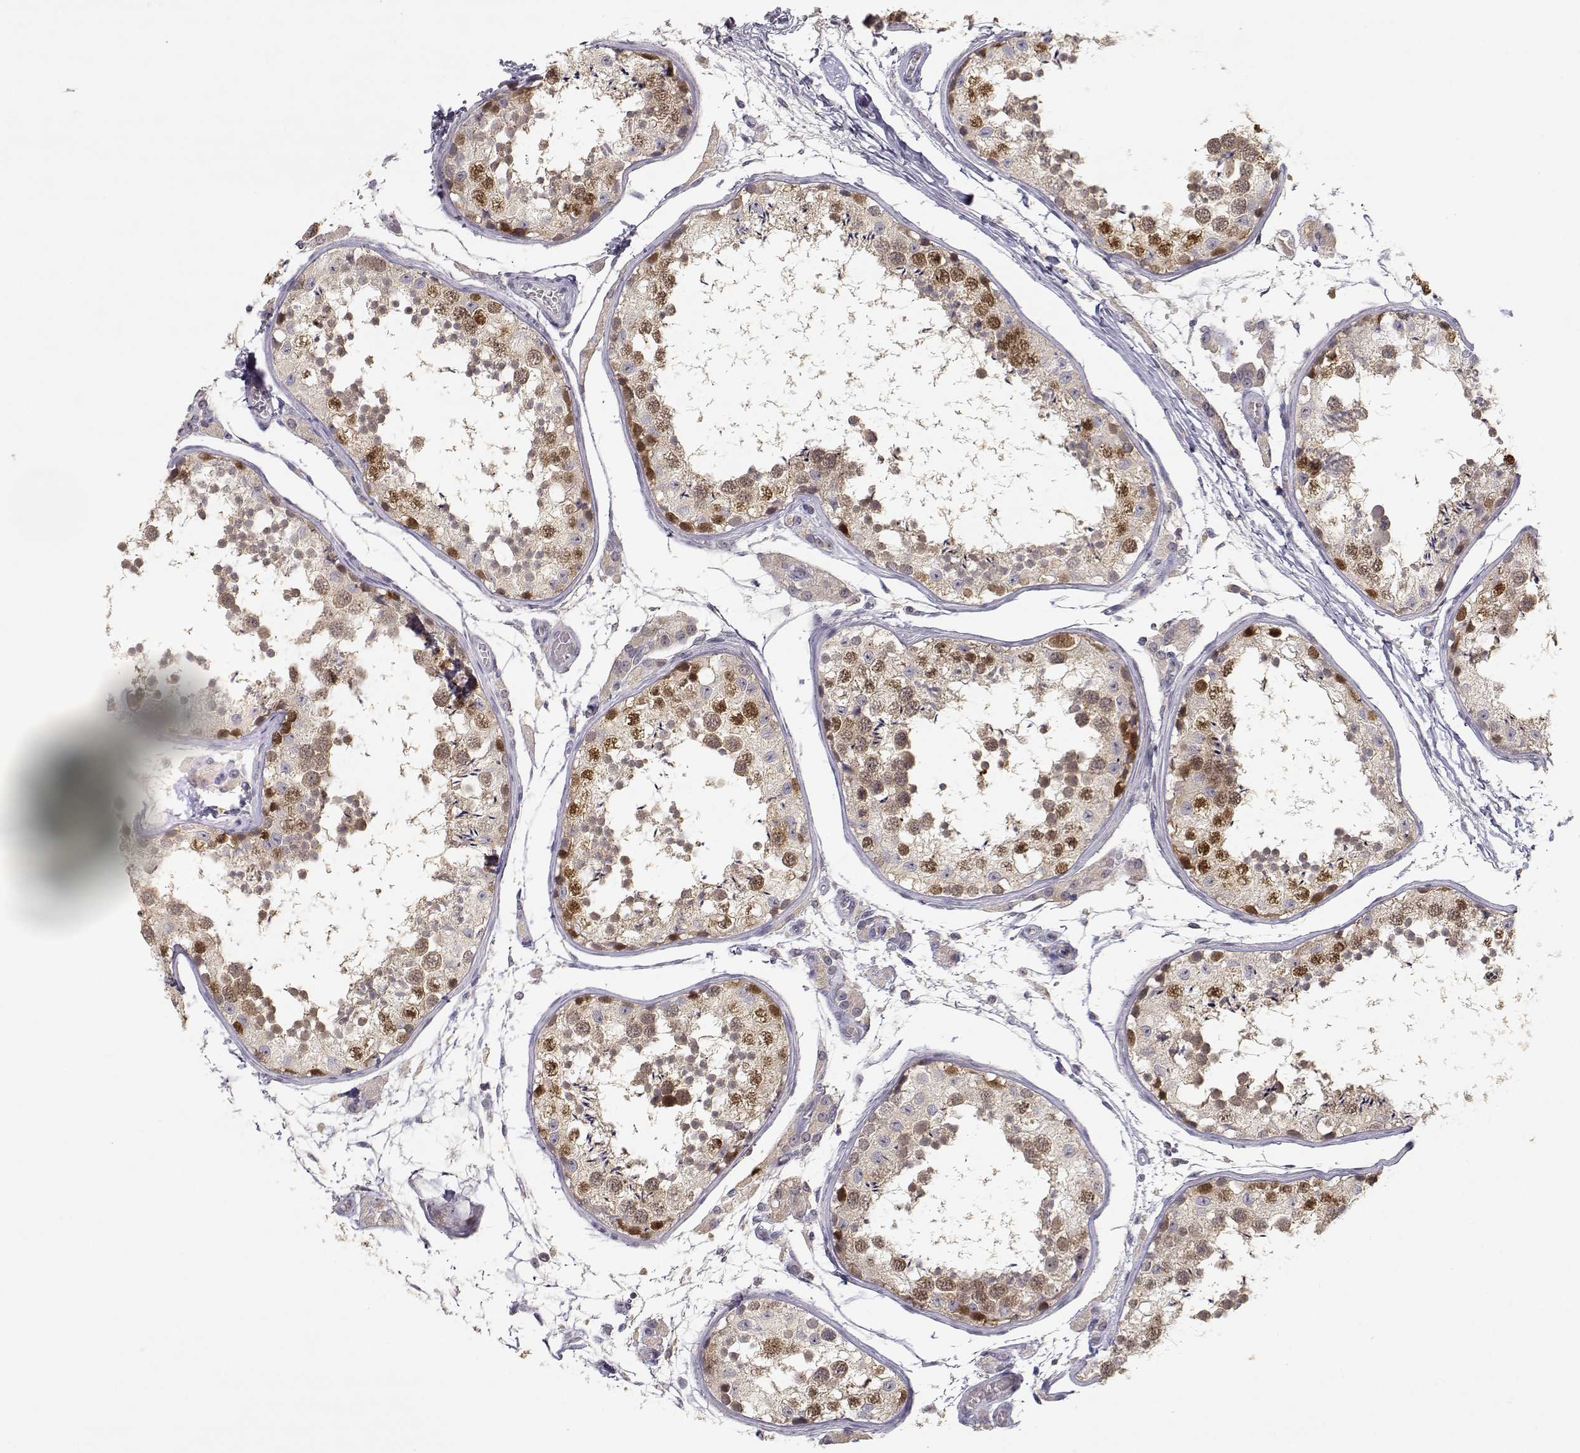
{"staining": {"intensity": "strong", "quantity": ">75%", "location": "nuclear"}, "tissue": "testis", "cell_type": "Cells in seminiferous ducts", "image_type": "normal", "snomed": [{"axis": "morphology", "description": "Normal tissue, NOS"}, {"axis": "topography", "description": "Testis"}], "caption": "A high amount of strong nuclear expression is appreciated in about >75% of cells in seminiferous ducts in normal testis.", "gene": "RAD51", "patient": {"sex": "male", "age": 29}}